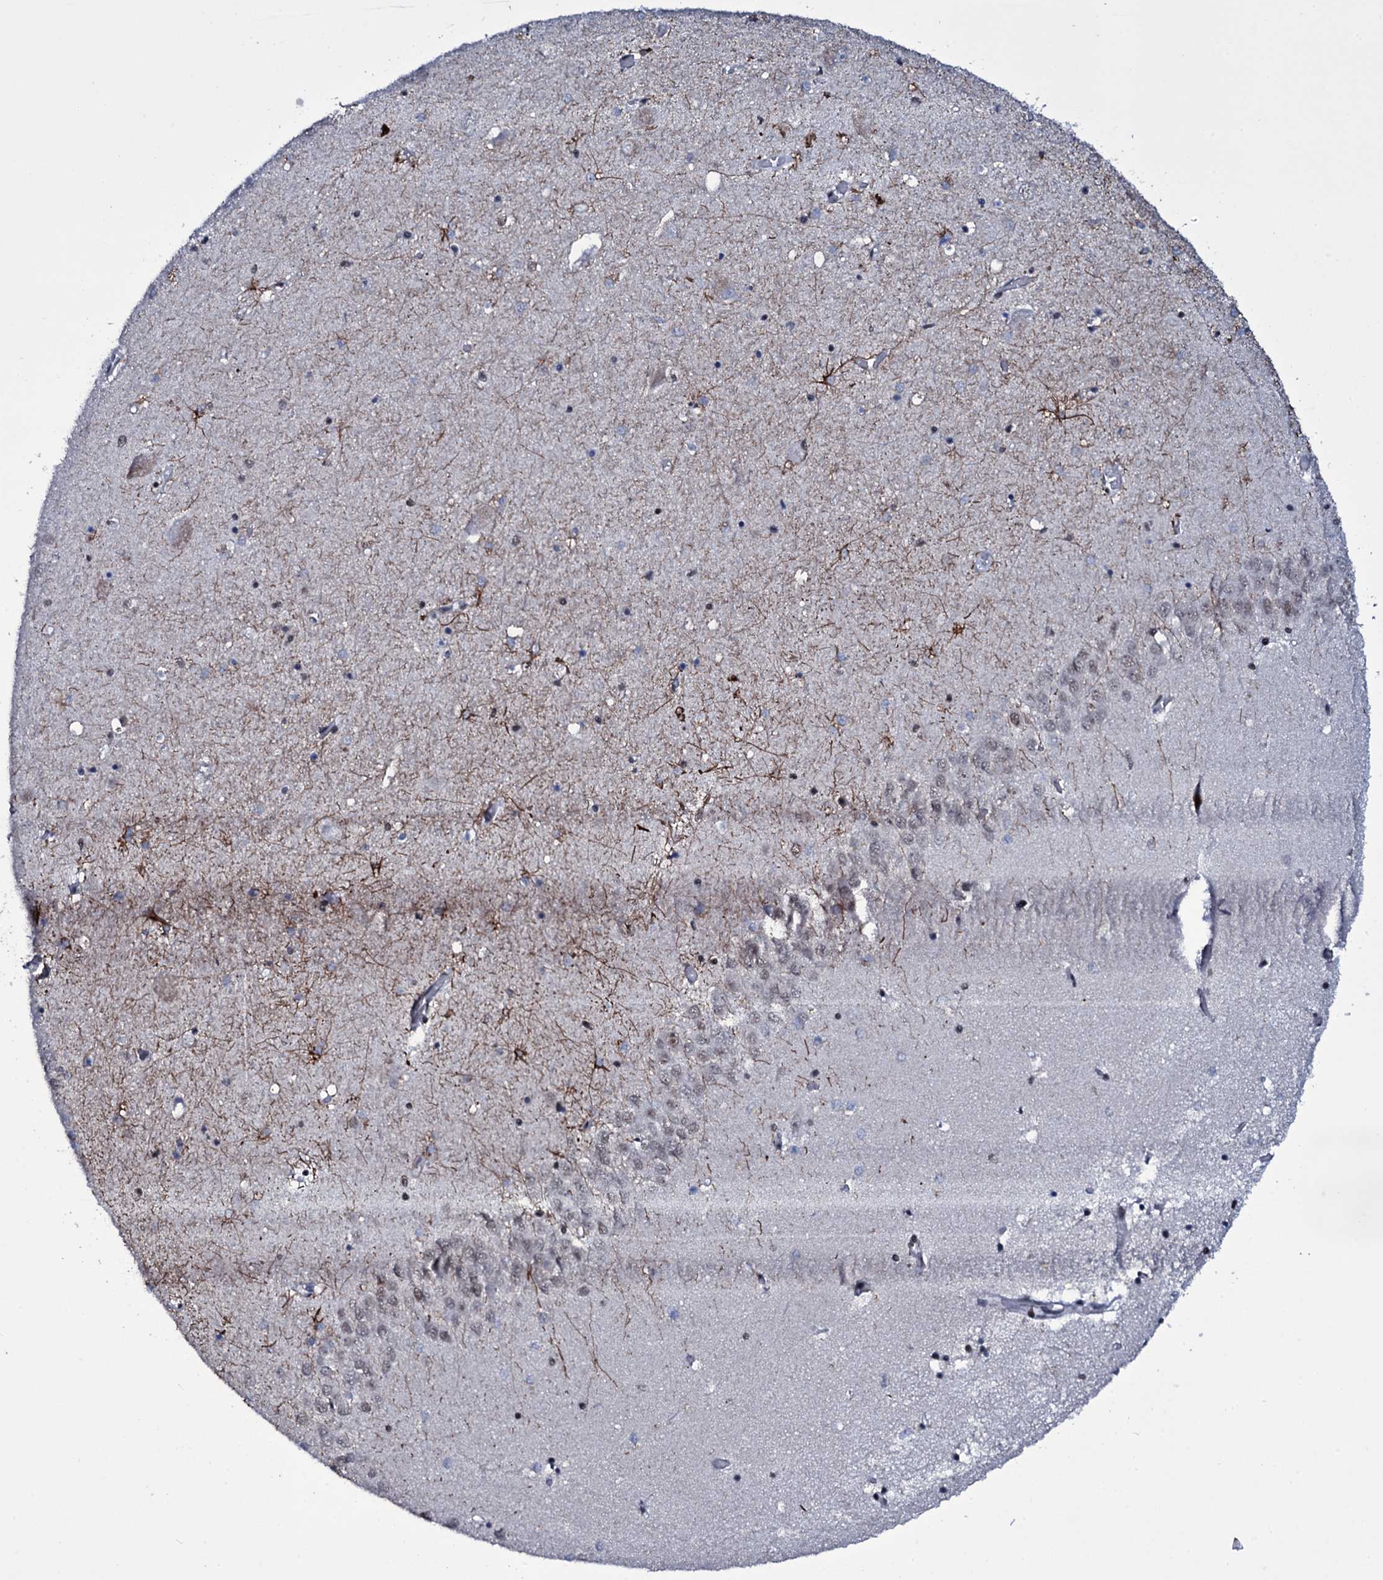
{"staining": {"intensity": "negative", "quantity": "none", "location": "none"}, "tissue": "hippocampus", "cell_type": "Glial cells", "image_type": "normal", "snomed": [{"axis": "morphology", "description": "Normal tissue, NOS"}, {"axis": "topography", "description": "Hippocampus"}], "caption": "IHC of normal human hippocampus exhibits no positivity in glial cells.", "gene": "ZMIZ2", "patient": {"sex": "male", "age": 70}}